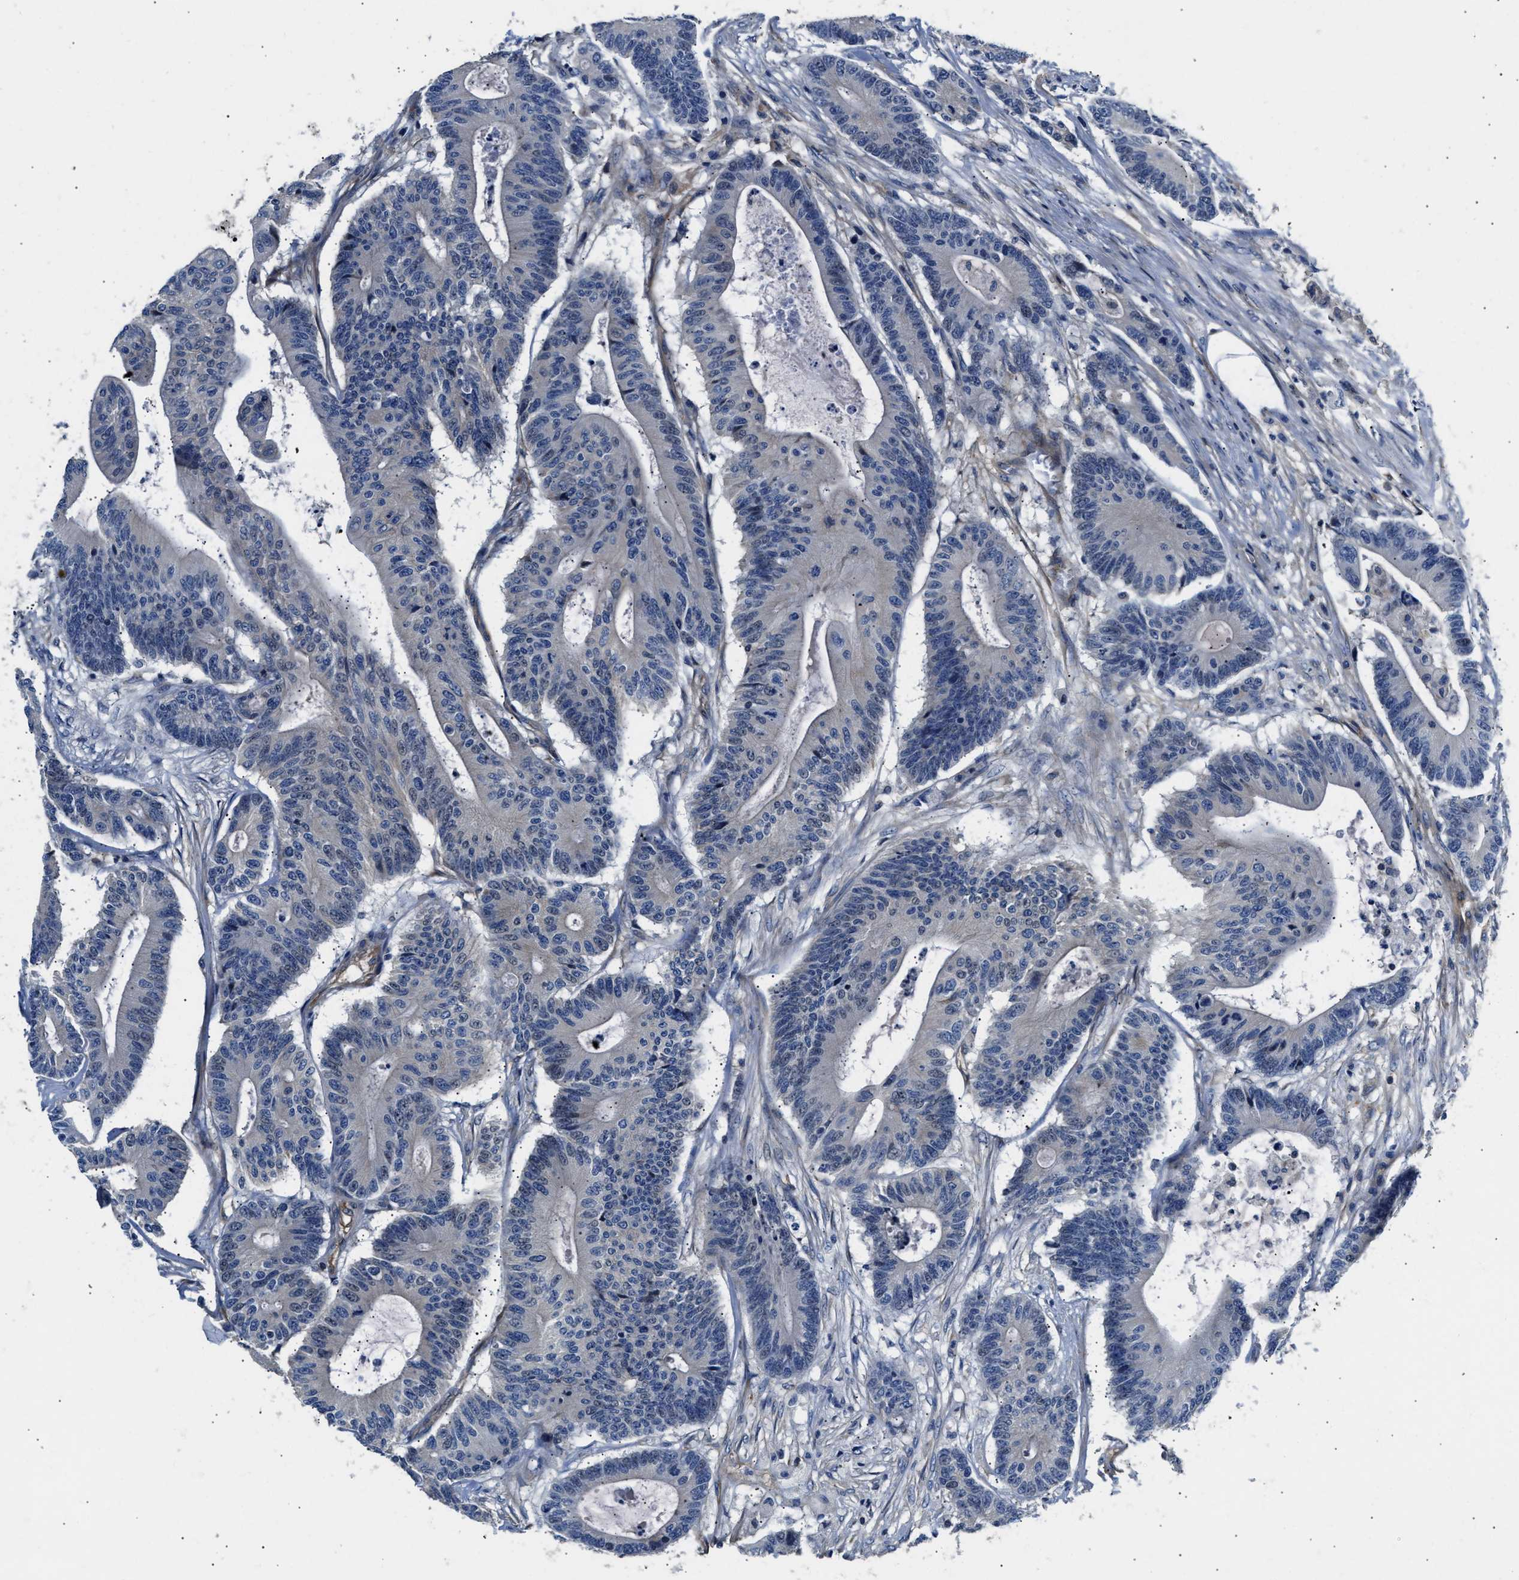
{"staining": {"intensity": "negative", "quantity": "none", "location": "none"}, "tissue": "colorectal cancer", "cell_type": "Tumor cells", "image_type": "cancer", "snomed": [{"axis": "morphology", "description": "Adenocarcinoma, NOS"}, {"axis": "topography", "description": "Colon"}], "caption": "The image demonstrates no significant staining in tumor cells of adenocarcinoma (colorectal). (DAB immunohistochemistry (IHC) with hematoxylin counter stain).", "gene": "TEX2", "patient": {"sex": "female", "age": 84}}